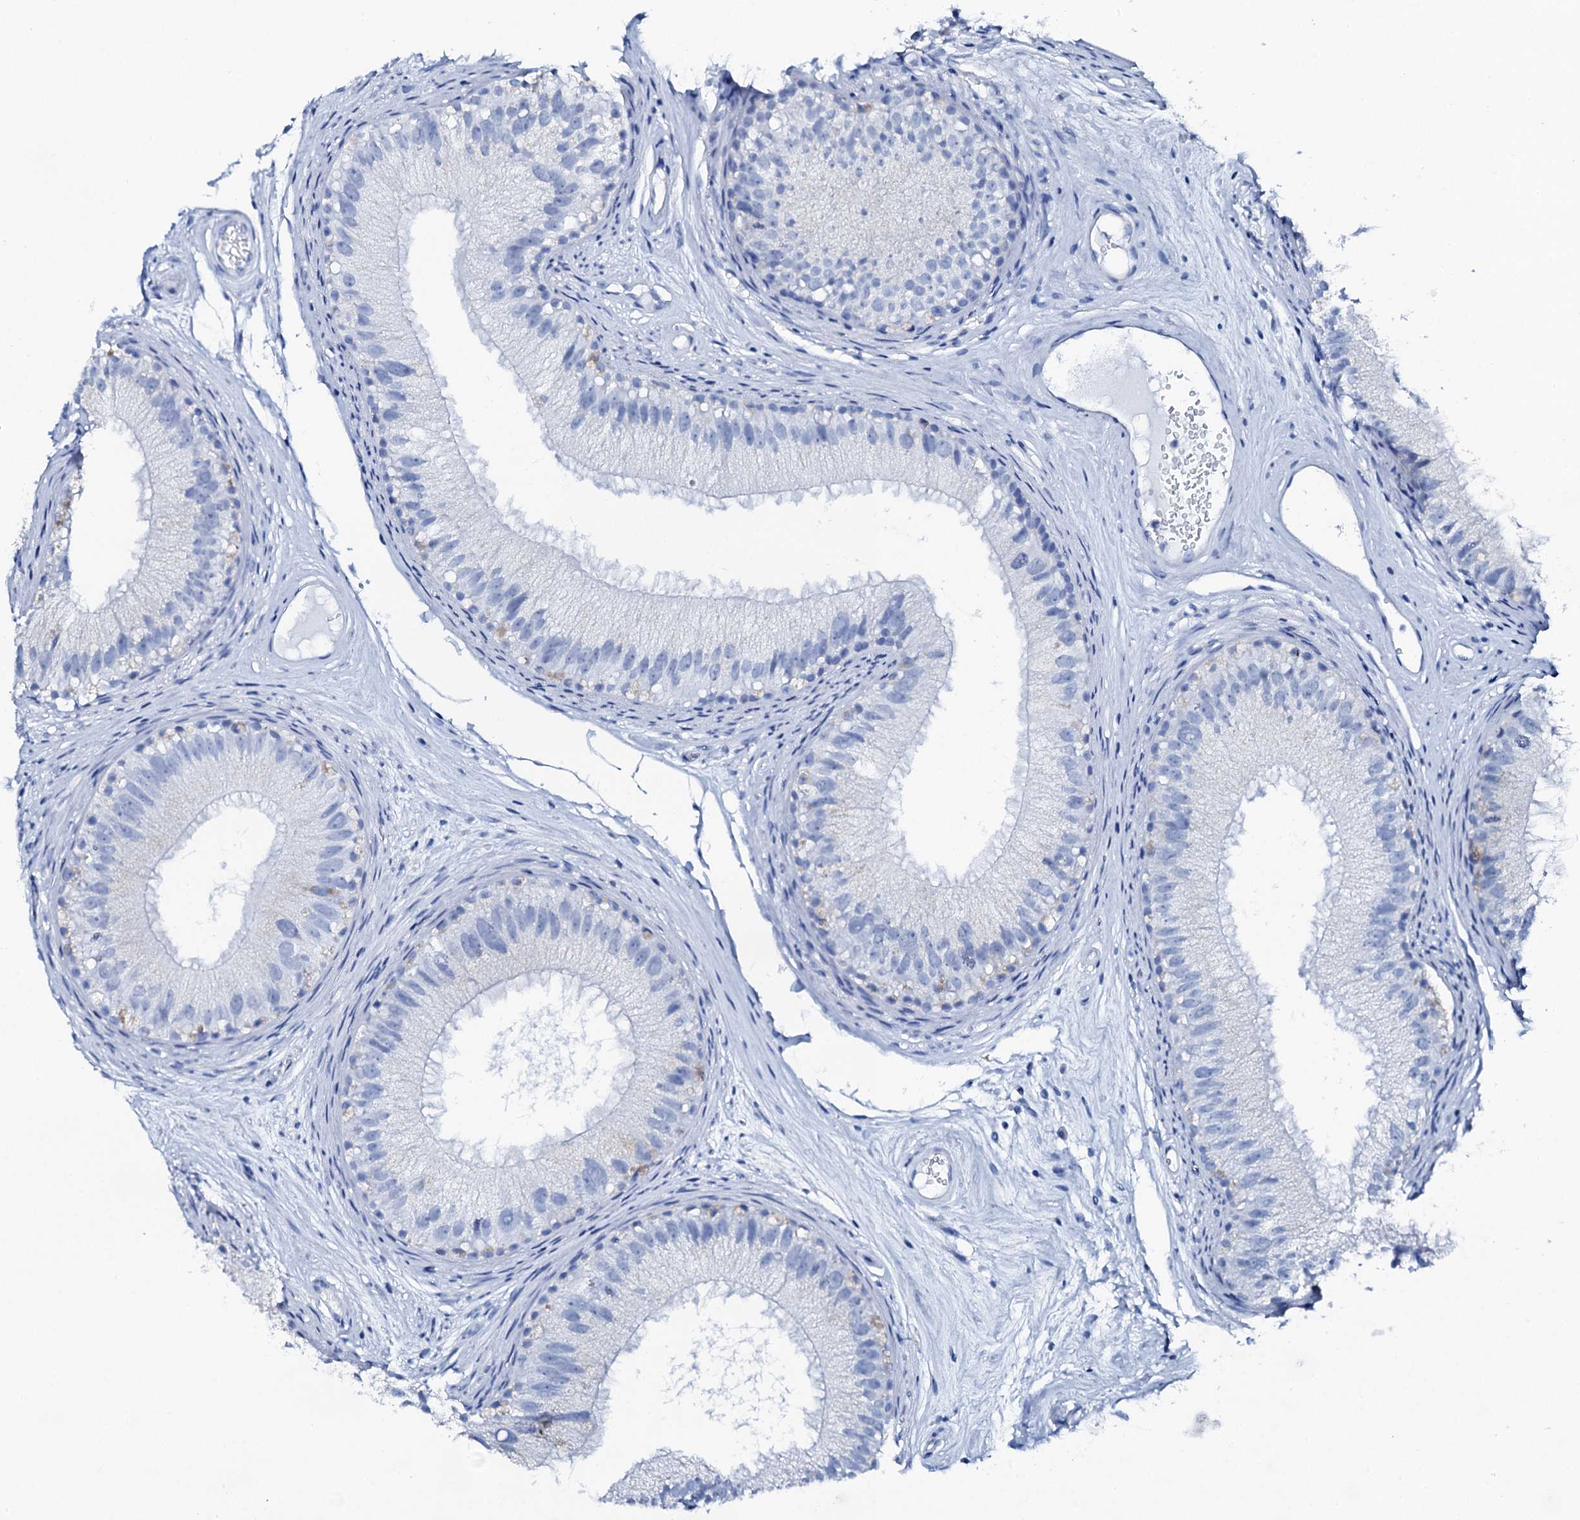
{"staining": {"intensity": "weak", "quantity": "<25%", "location": "cytoplasmic/membranous"}, "tissue": "epididymis", "cell_type": "Glandular cells", "image_type": "normal", "snomed": [{"axis": "morphology", "description": "Normal tissue, NOS"}, {"axis": "topography", "description": "Epididymis"}], "caption": "DAB immunohistochemical staining of benign human epididymis displays no significant expression in glandular cells.", "gene": "PTH", "patient": {"sex": "male", "age": 77}}